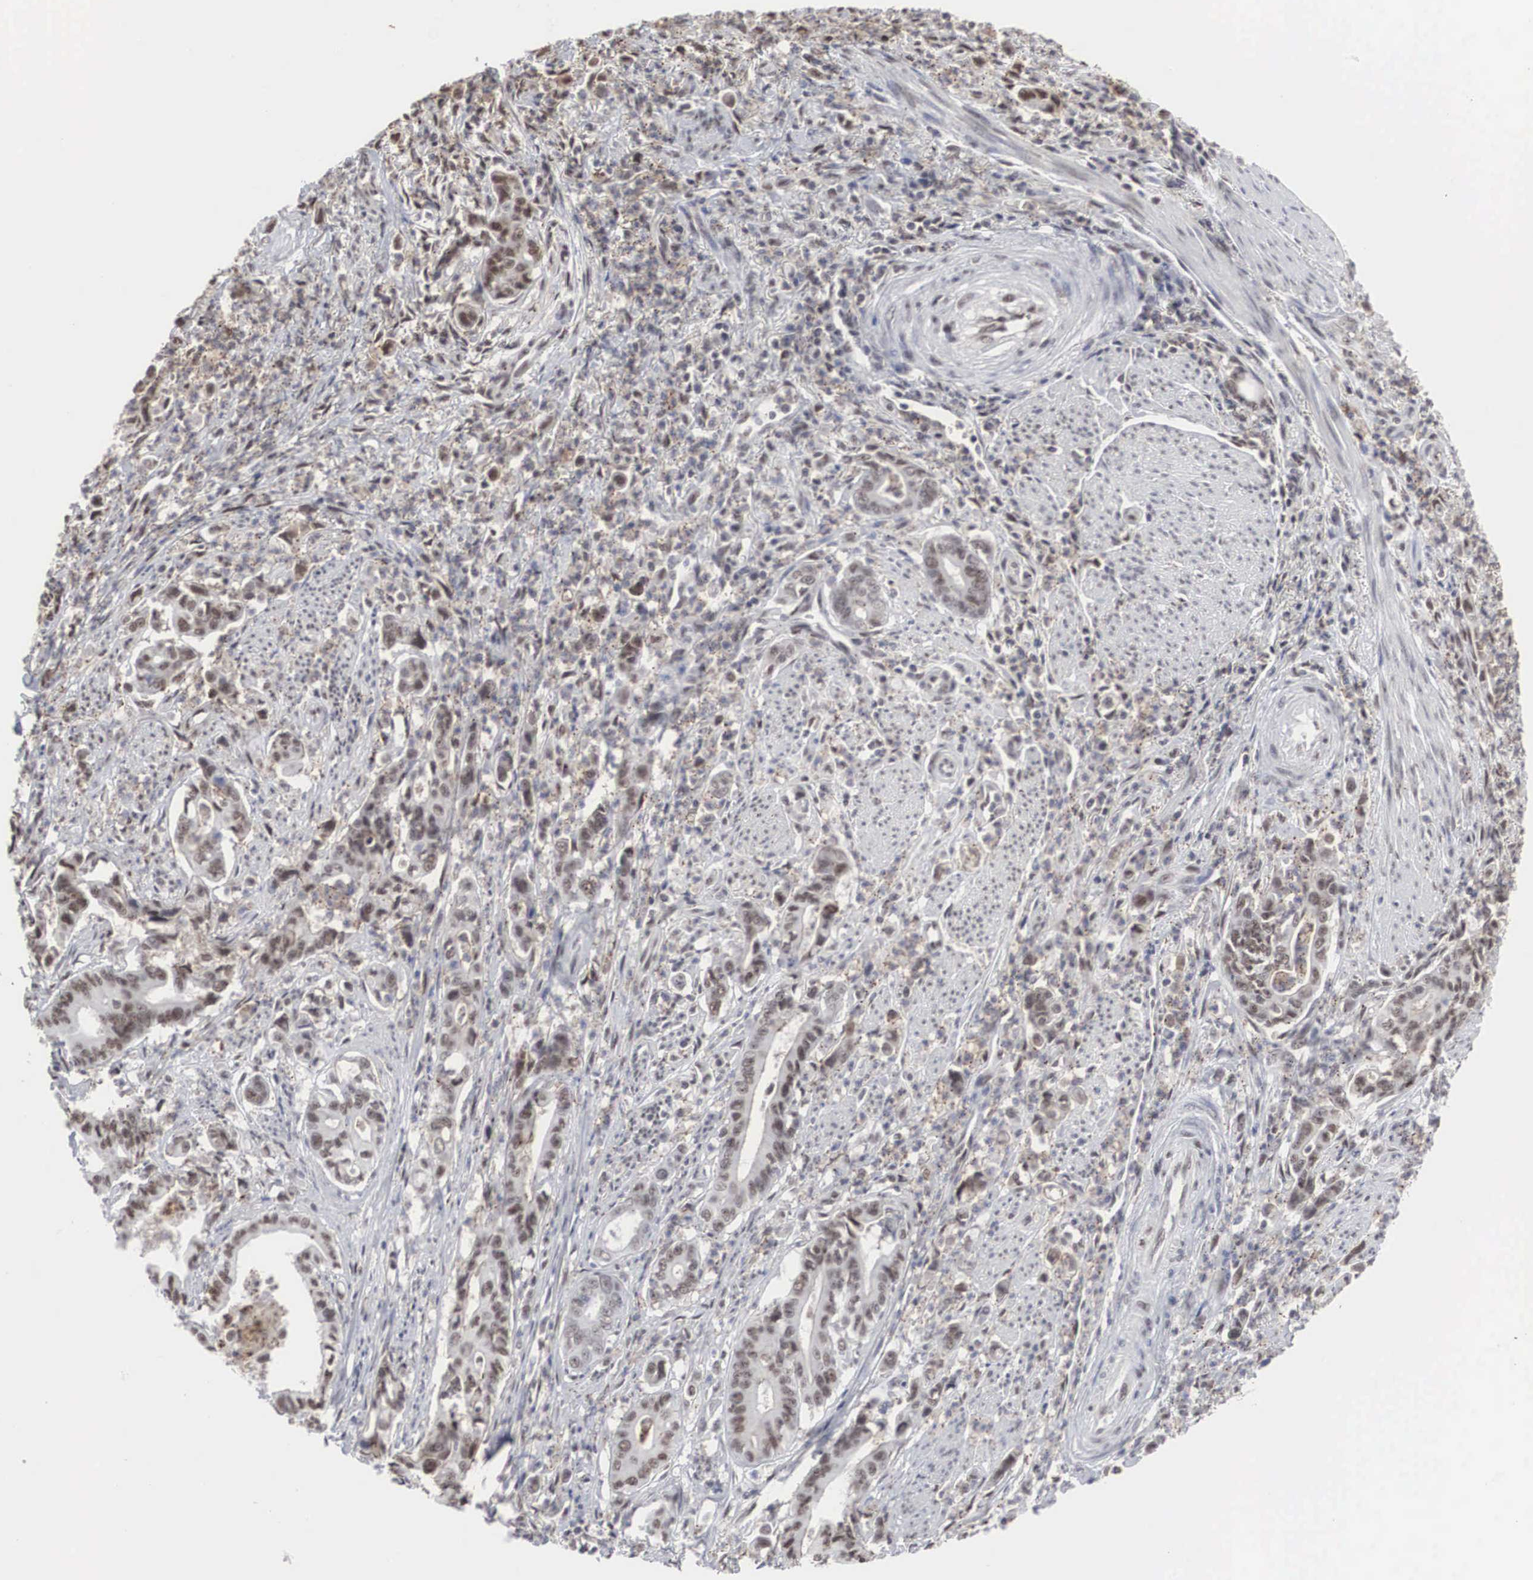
{"staining": {"intensity": "weak", "quantity": "25%-75%", "location": "nuclear"}, "tissue": "stomach cancer", "cell_type": "Tumor cells", "image_type": "cancer", "snomed": [{"axis": "morphology", "description": "Adenocarcinoma, NOS"}, {"axis": "topography", "description": "Stomach"}], "caption": "Weak nuclear expression for a protein is appreciated in approximately 25%-75% of tumor cells of stomach cancer (adenocarcinoma) using immunohistochemistry.", "gene": "AUTS2", "patient": {"sex": "female", "age": 76}}